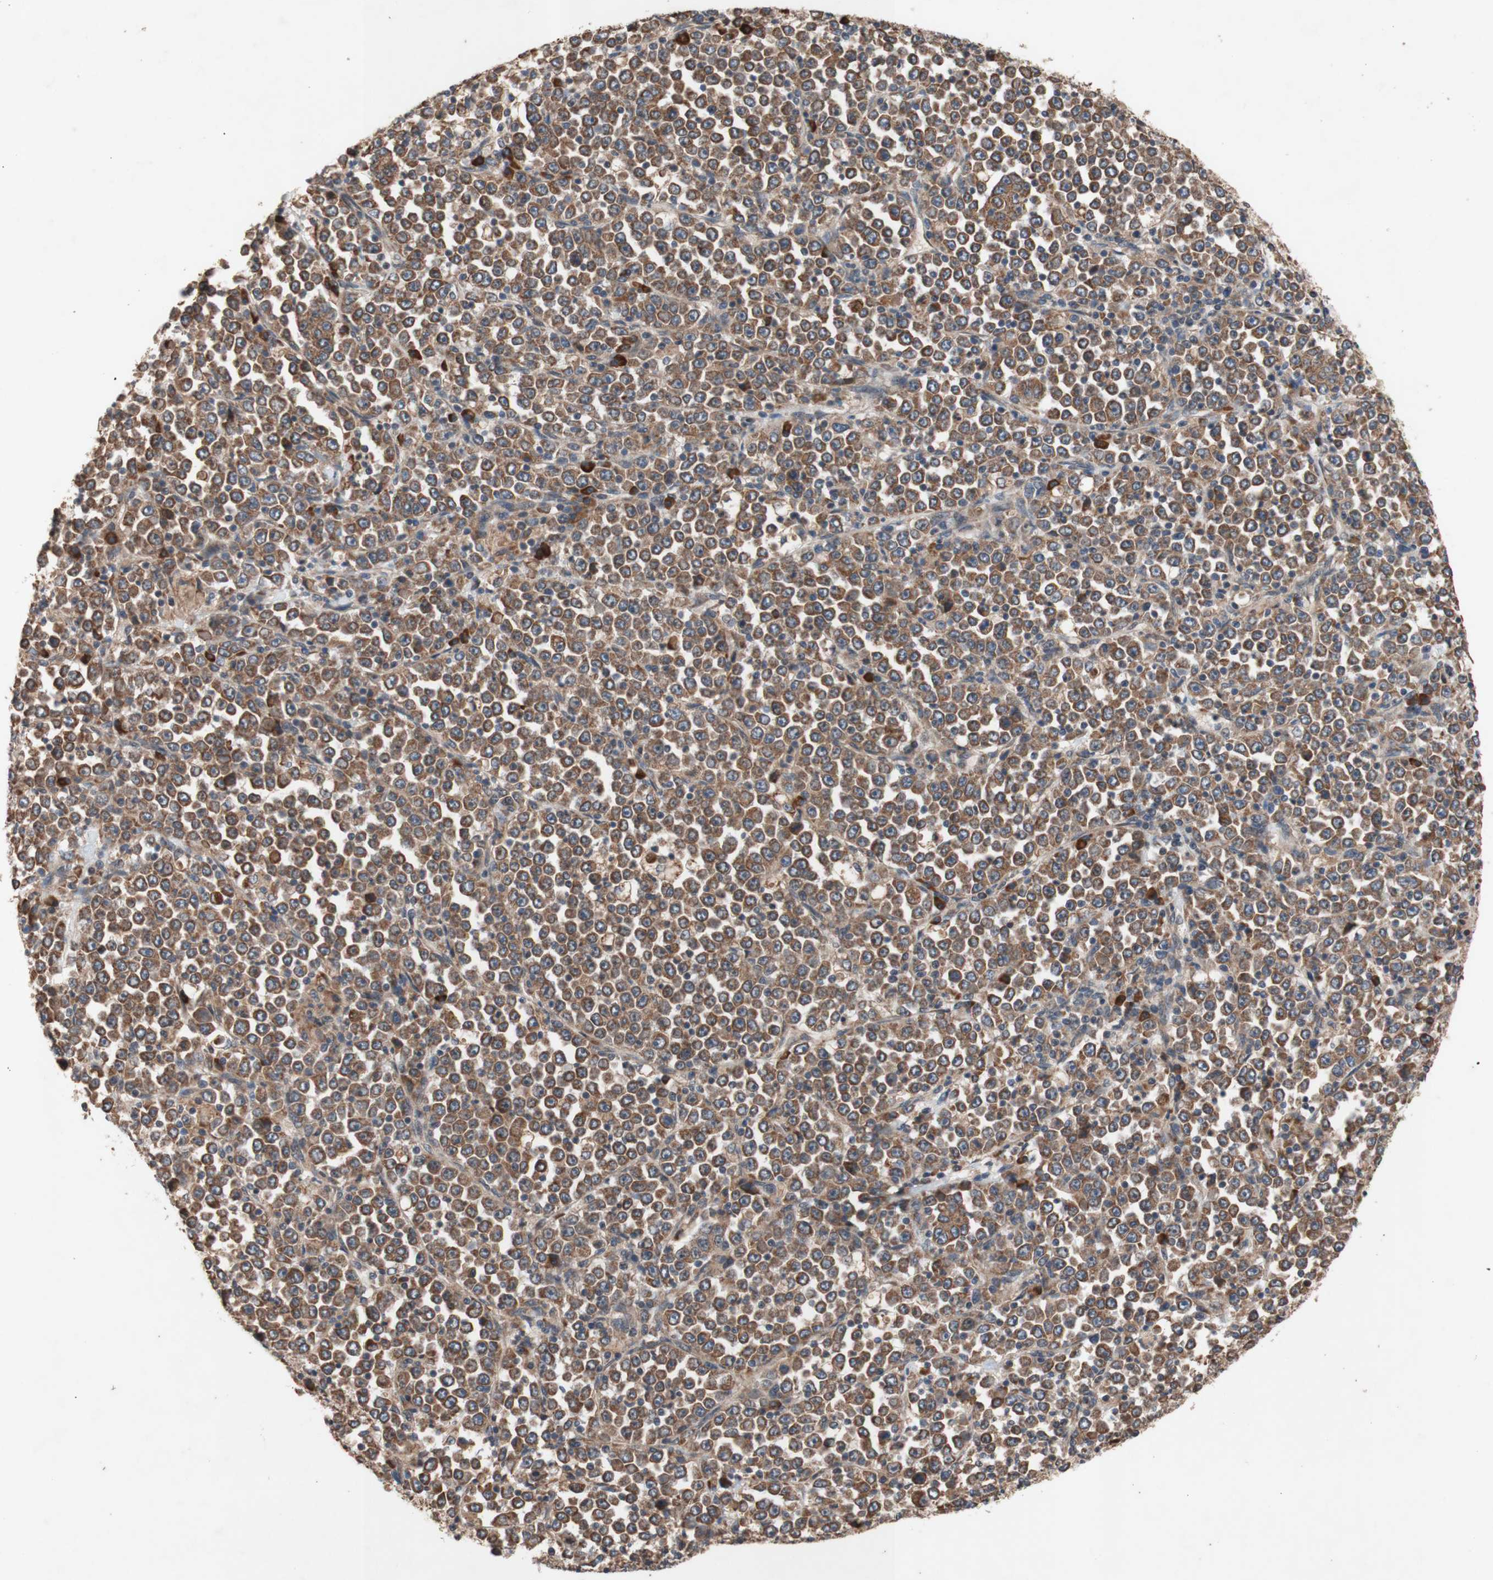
{"staining": {"intensity": "strong", "quantity": ">75%", "location": "cytoplasmic/membranous"}, "tissue": "stomach cancer", "cell_type": "Tumor cells", "image_type": "cancer", "snomed": [{"axis": "morphology", "description": "Normal tissue, NOS"}, {"axis": "morphology", "description": "Adenocarcinoma, NOS"}, {"axis": "topography", "description": "Stomach, upper"}, {"axis": "topography", "description": "Stomach"}], "caption": "The image displays staining of adenocarcinoma (stomach), revealing strong cytoplasmic/membranous protein positivity (brown color) within tumor cells.", "gene": "DDOST", "patient": {"sex": "male", "age": 59}}